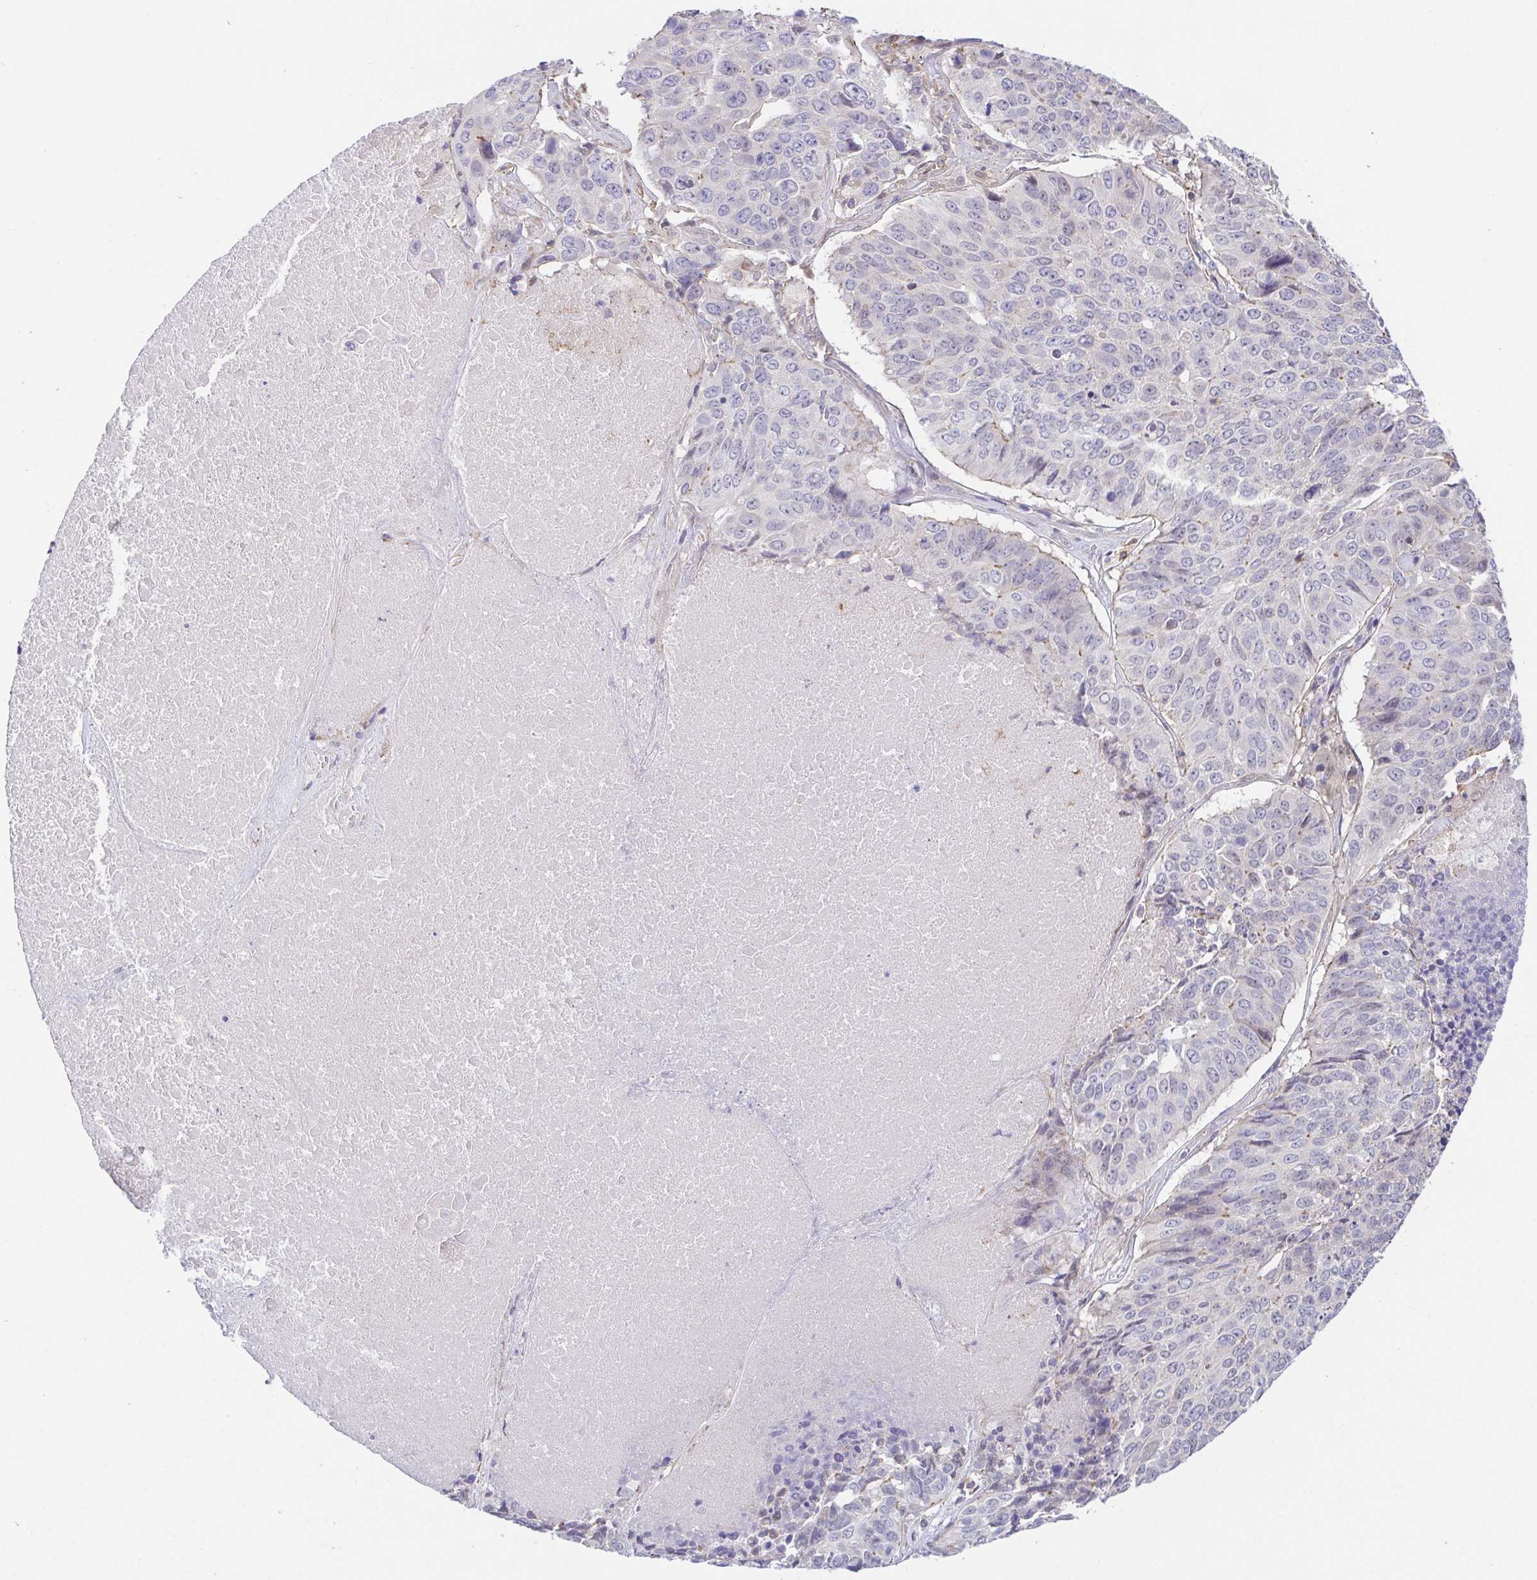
{"staining": {"intensity": "weak", "quantity": "<25%", "location": "cytoplasmic/membranous"}, "tissue": "lung cancer", "cell_type": "Tumor cells", "image_type": "cancer", "snomed": [{"axis": "morphology", "description": "Normal tissue, NOS"}, {"axis": "morphology", "description": "Squamous cell carcinoma, NOS"}, {"axis": "topography", "description": "Bronchus"}, {"axis": "topography", "description": "Lung"}], "caption": "The IHC histopathology image has no significant staining in tumor cells of lung squamous cell carcinoma tissue. The staining was performed using DAB (3,3'-diaminobenzidine) to visualize the protein expression in brown, while the nuclei were stained in blue with hematoxylin (Magnification: 20x).", "gene": "PREPL", "patient": {"sex": "male", "age": 64}}